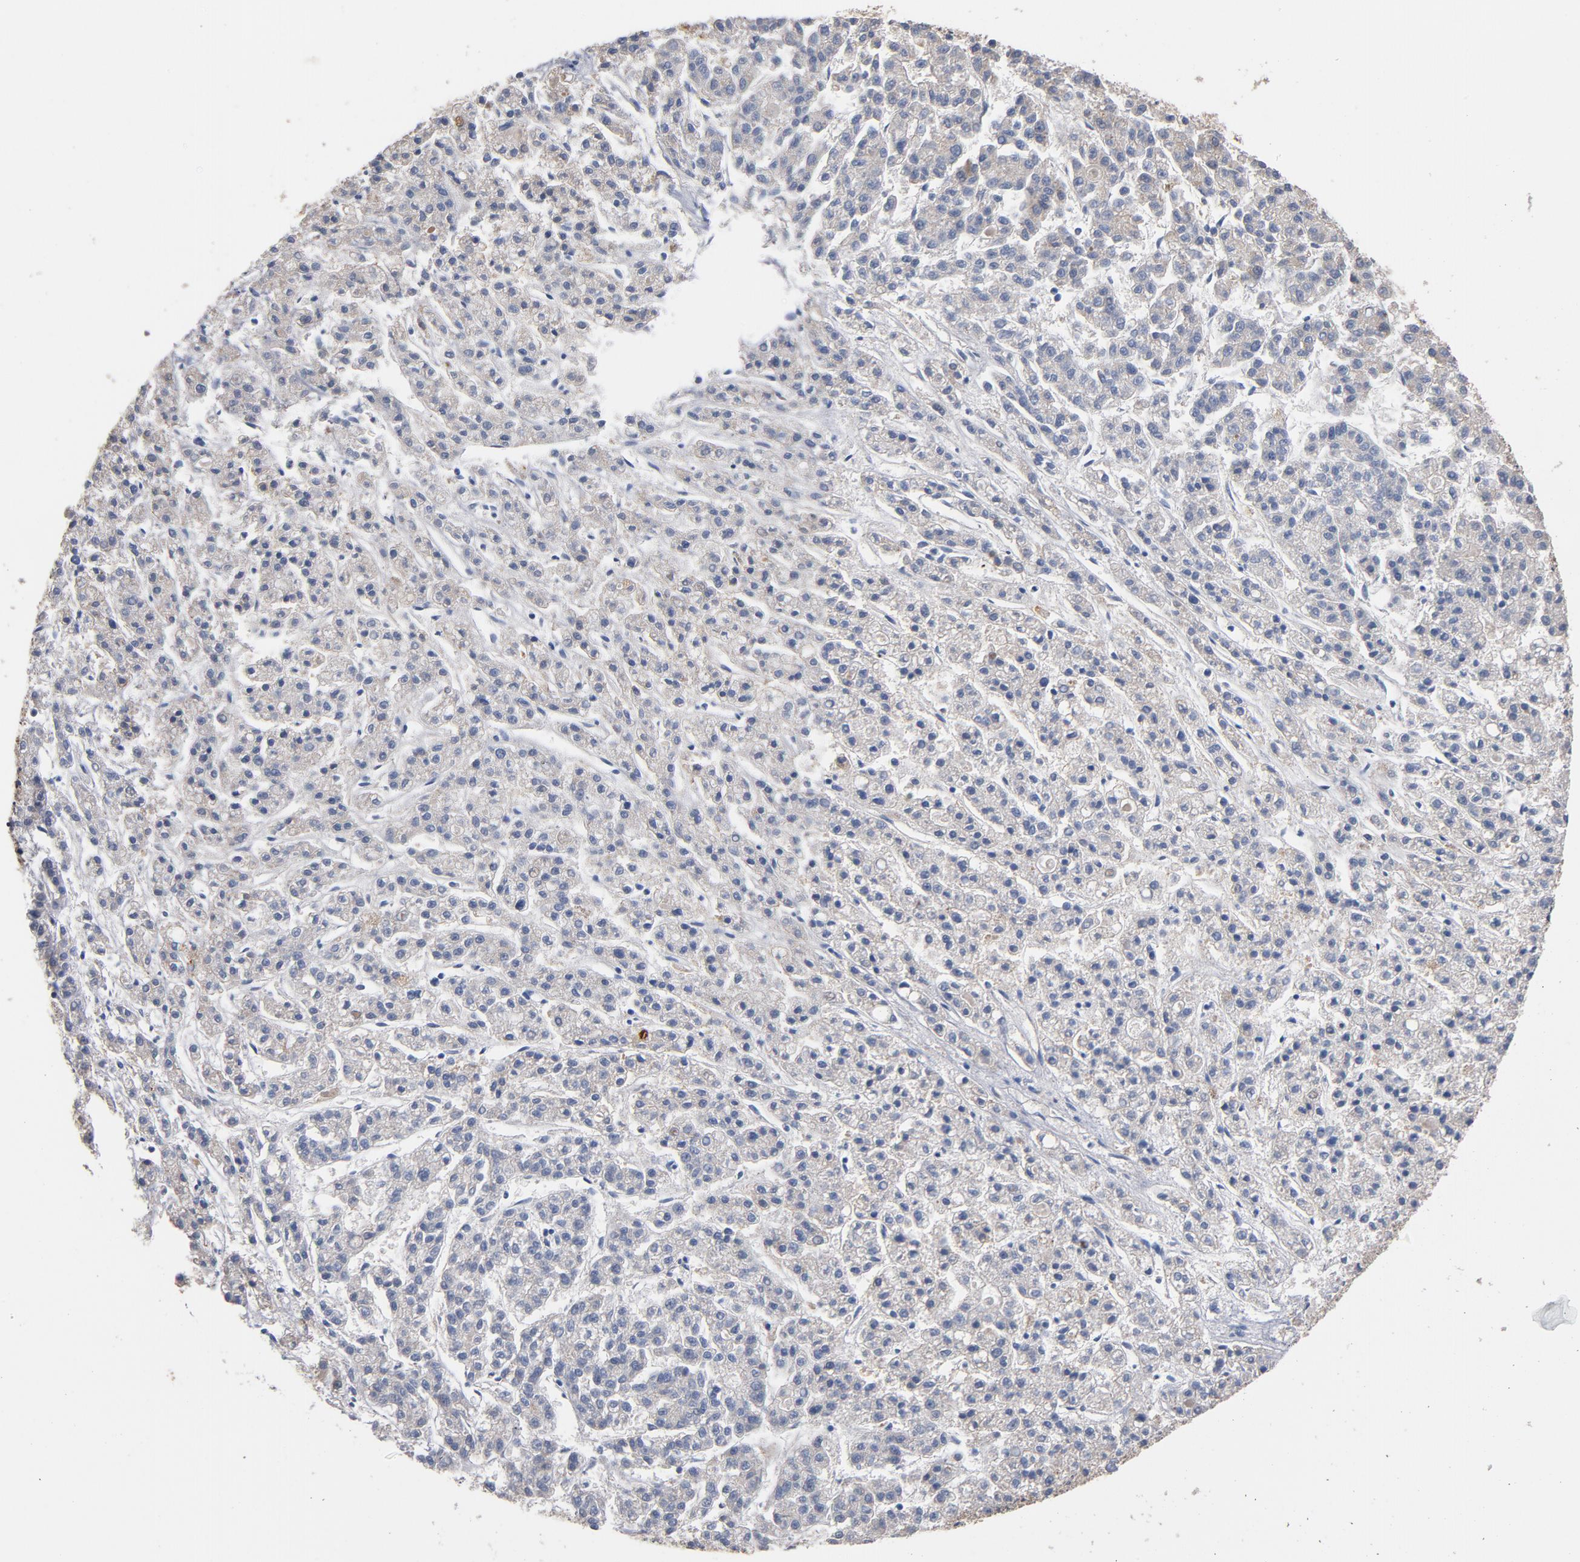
{"staining": {"intensity": "weak", "quantity": "<25%", "location": "cytoplasmic/membranous"}, "tissue": "liver cancer", "cell_type": "Tumor cells", "image_type": "cancer", "snomed": [{"axis": "morphology", "description": "Carcinoma, Hepatocellular, NOS"}, {"axis": "topography", "description": "Liver"}], "caption": "This is an immunohistochemistry image of human liver cancer (hepatocellular carcinoma). There is no expression in tumor cells.", "gene": "TLR4", "patient": {"sex": "male", "age": 70}}